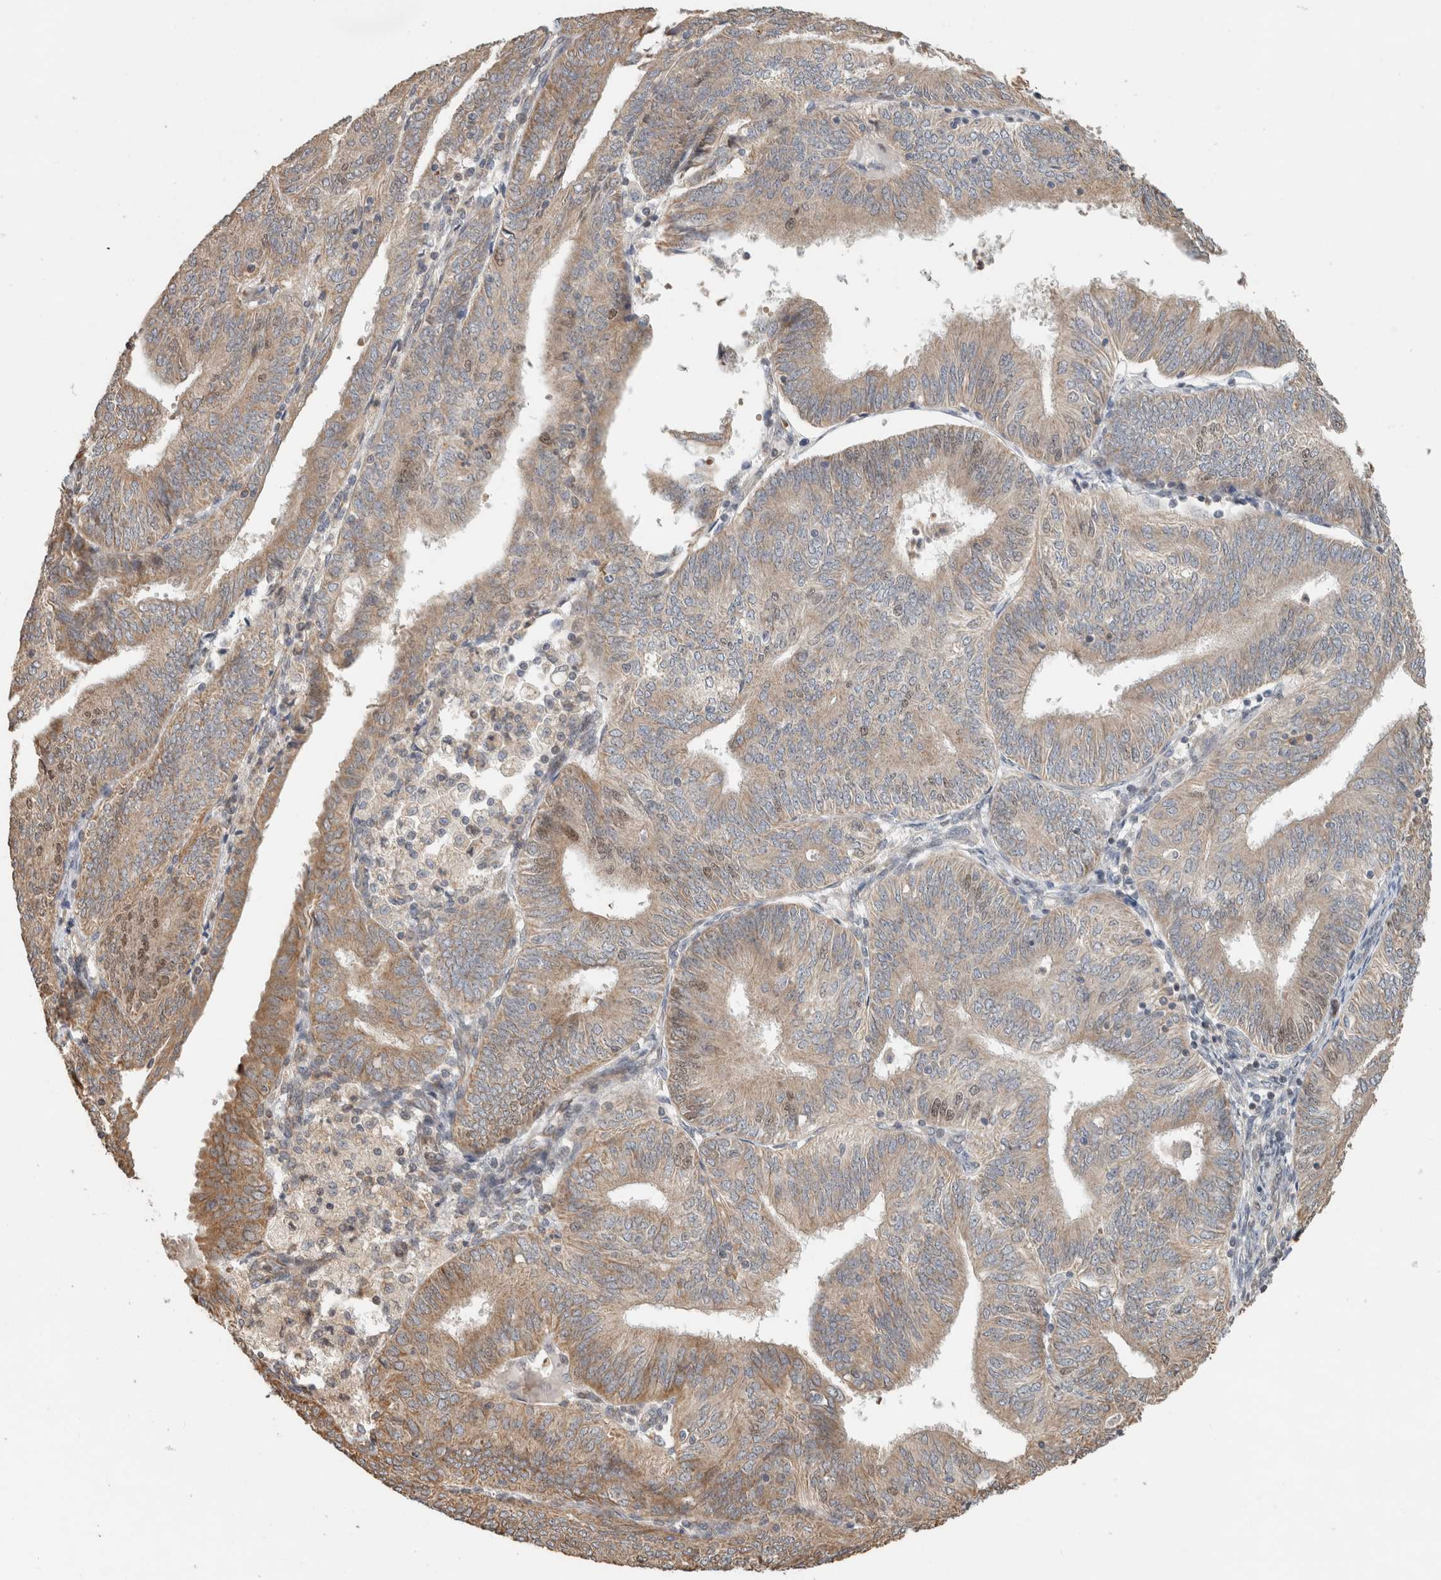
{"staining": {"intensity": "weak", "quantity": ">75%", "location": "cytoplasmic/membranous"}, "tissue": "endometrial cancer", "cell_type": "Tumor cells", "image_type": "cancer", "snomed": [{"axis": "morphology", "description": "Adenocarcinoma, NOS"}, {"axis": "topography", "description": "Endometrium"}], "caption": "Endometrial cancer (adenocarcinoma) tissue displays weak cytoplasmic/membranous expression in approximately >75% of tumor cells", "gene": "GINS4", "patient": {"sex": "female", "age": 58}}